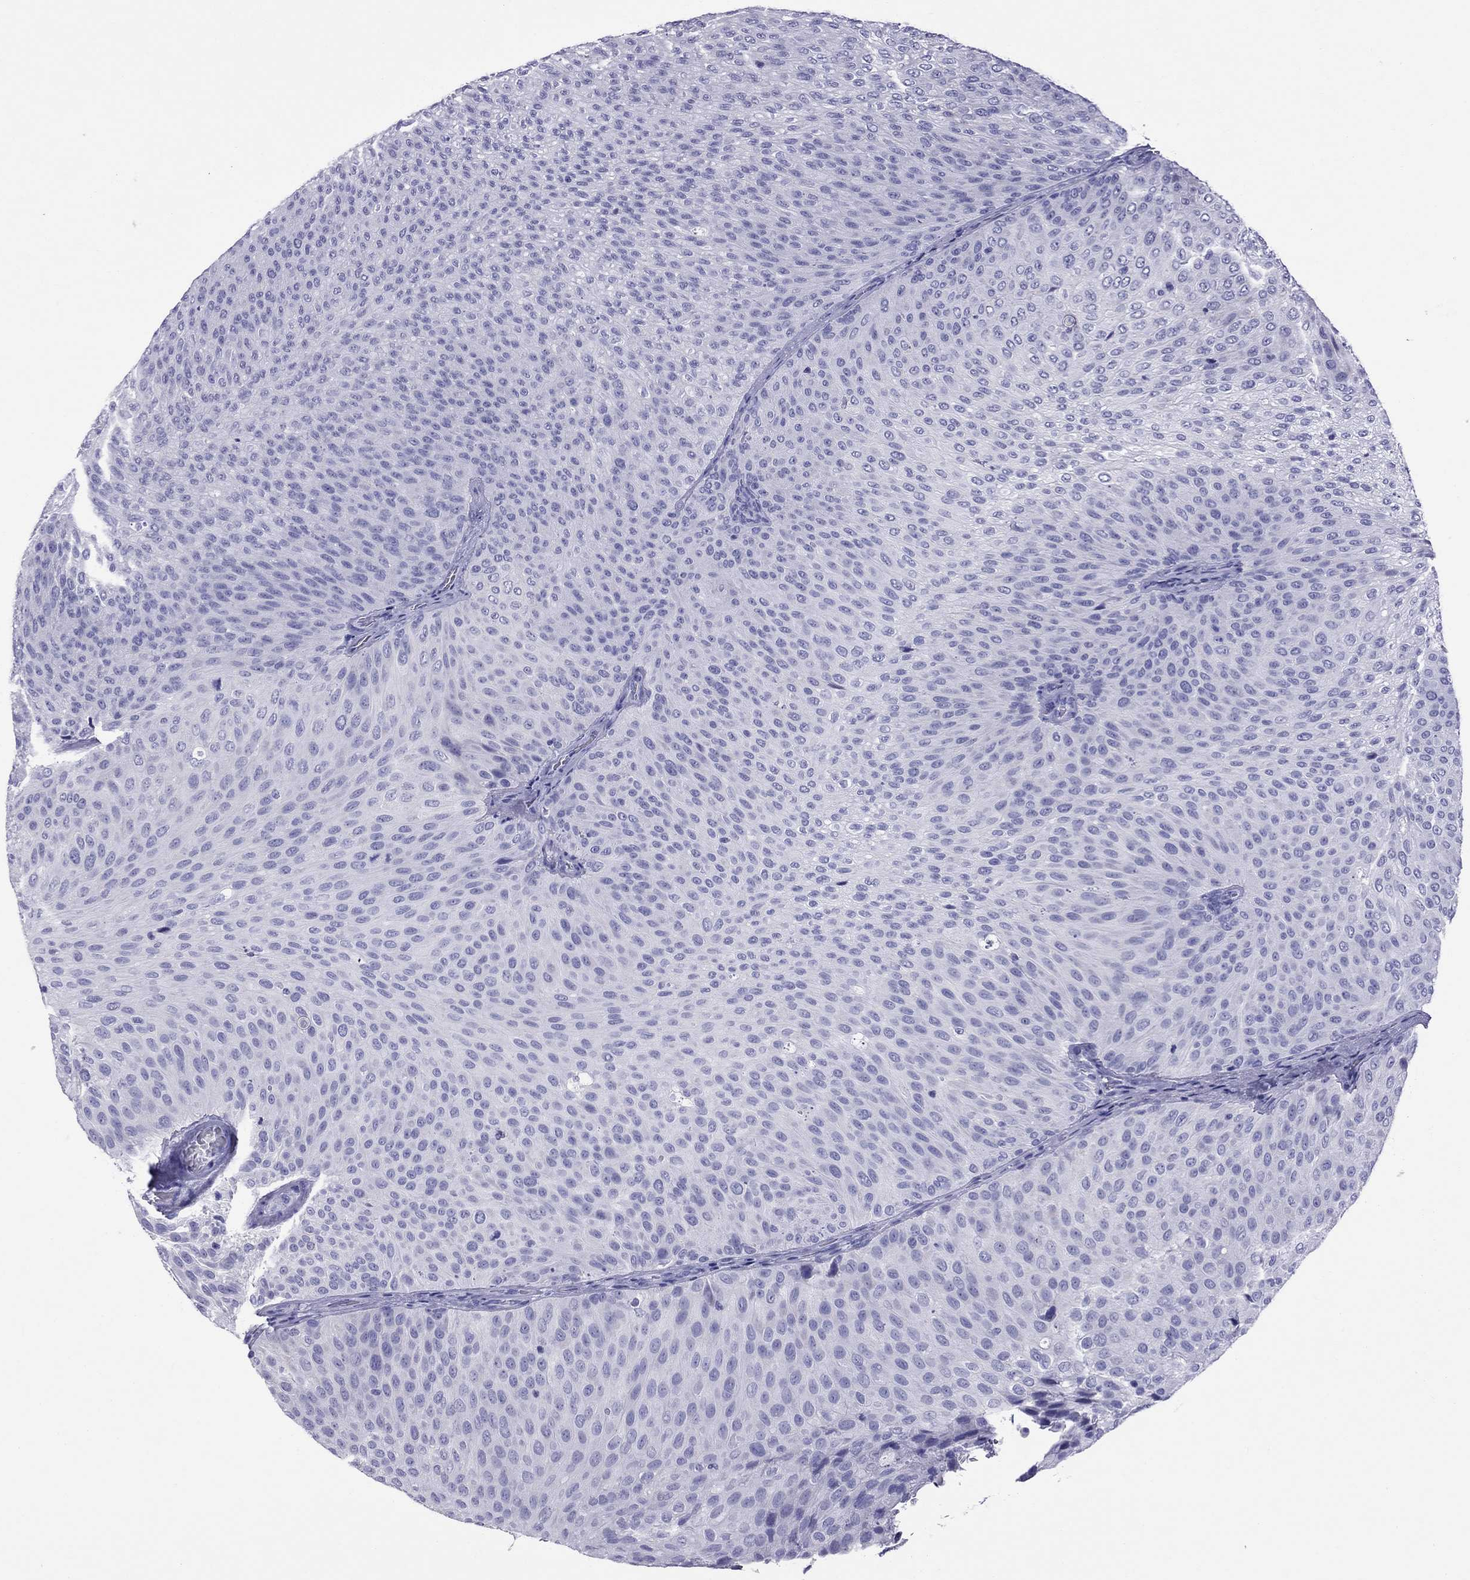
{"staining": {"intensity": "negative", "quantity": "none", "location": "none"}, "tissue": "urothelial cancer", "cell_type": "Tumor cells", "image_type": "cancer", "snomed": [{"axis": "morphology", "description": "Urothelial carcinoma, Low grade"}, {"axis": "topography", "description": "Urinary bladder"}], "caption": "The photomicrograph reveals no significant staining in tumor cells of urothelial cancer.", "gene": "TTLL13", "patient": {"sex": "male", "age": 78}}